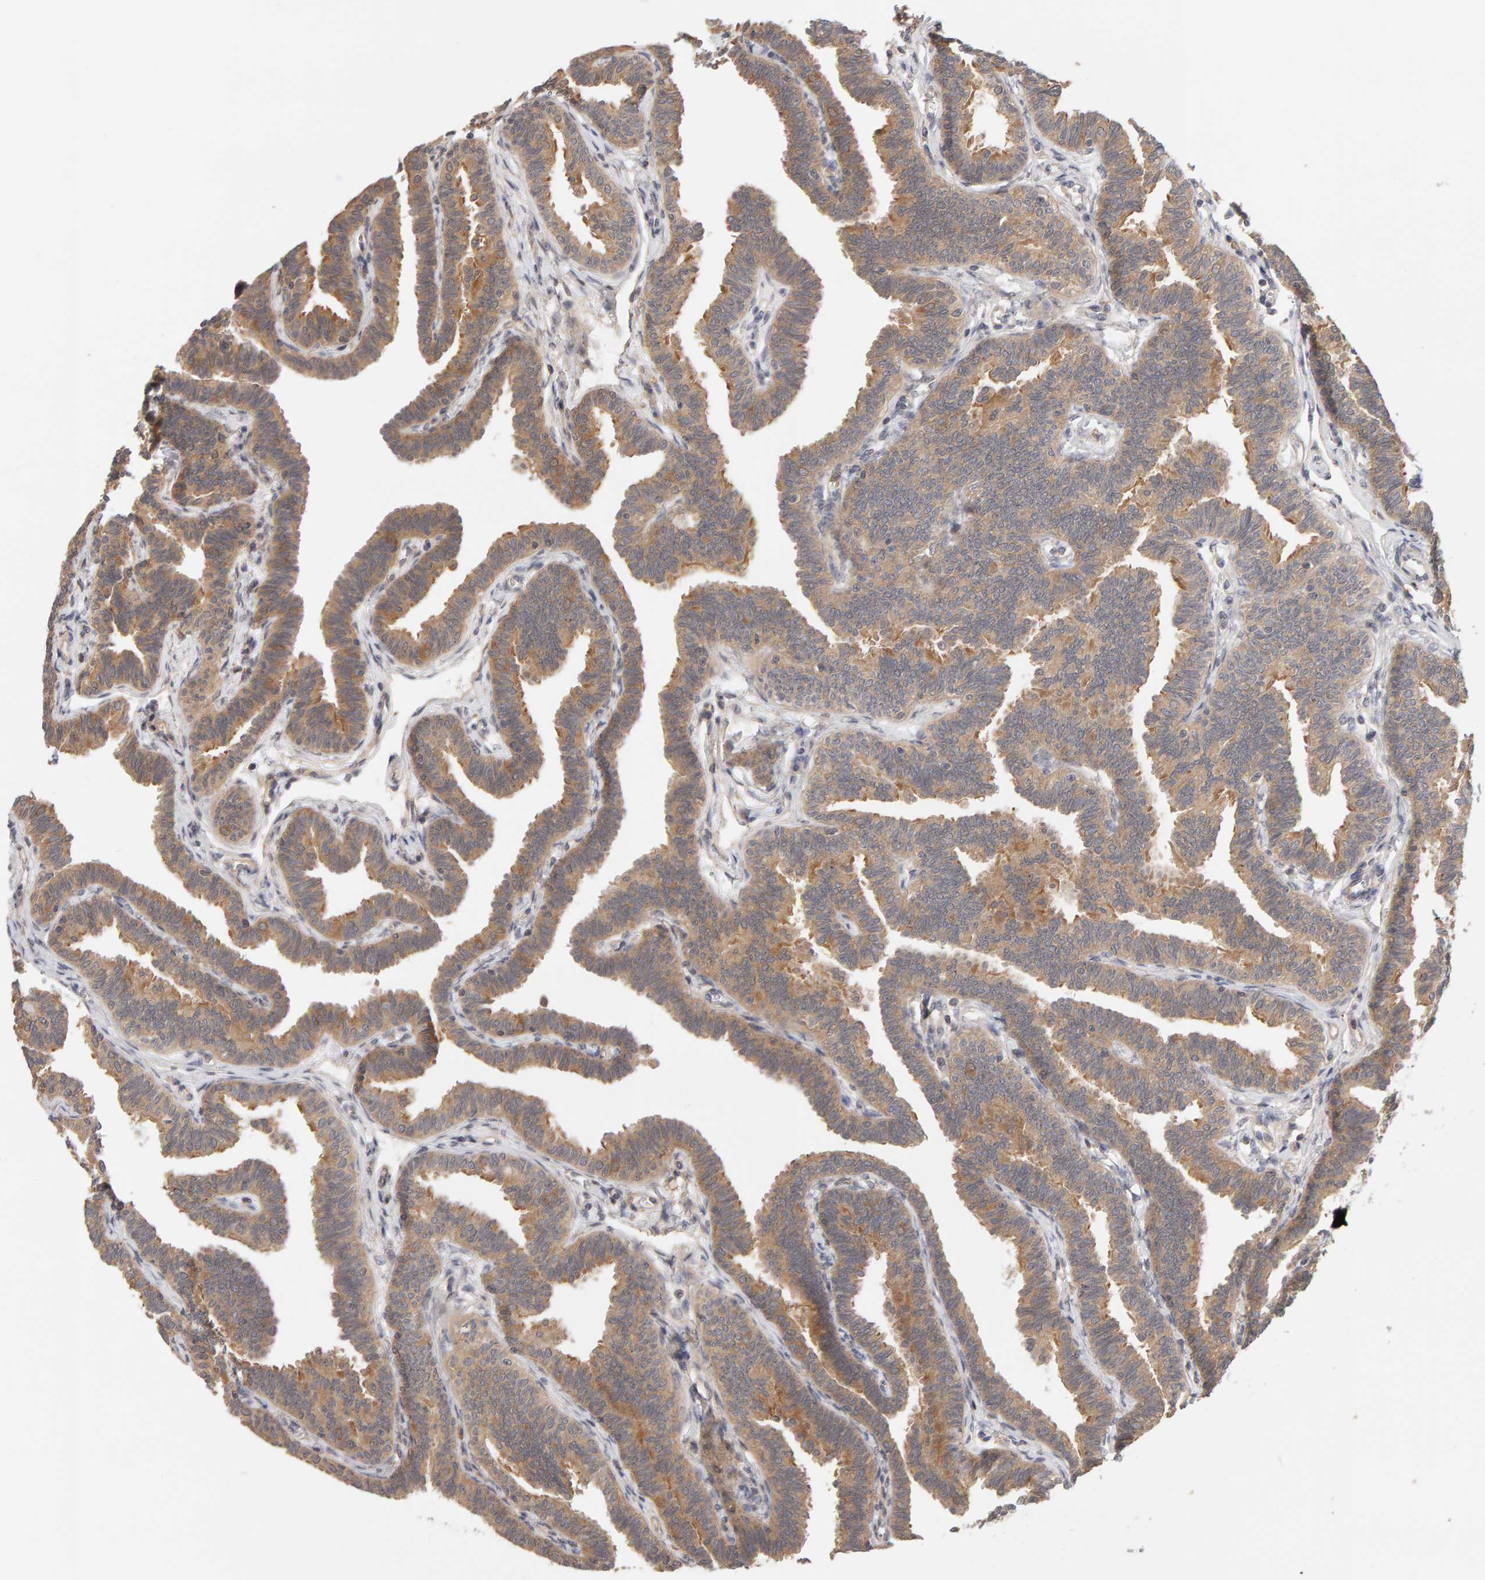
{"staining": {"intensity": "moderate", "quantity": ">75%", "location": "cytoplasmic/membranous"}, "tissue": "fallopian tube", "cell_type": "Glandular cells", "image_type": "normal", "snomed": [{"axis": "morphology", "description": "Normal tissue, NOS"}, {"axis": "topography", "description": "Fallopian tube"}, {"axis": "topography", "description": "Ovary"}], "caption": "Immunohistochemistry (IHC) of benign human fallopian tube shows medium levels of moderate cytoplasmic/membranous positivity in about >75% of glandular cells. (Stains: DAB in brown, nuclei in blue, Microscopy: brightfield microscopy at high magnification).", "gene": "DNAJC7", "patient": {"sex": "female", "age": 23}}